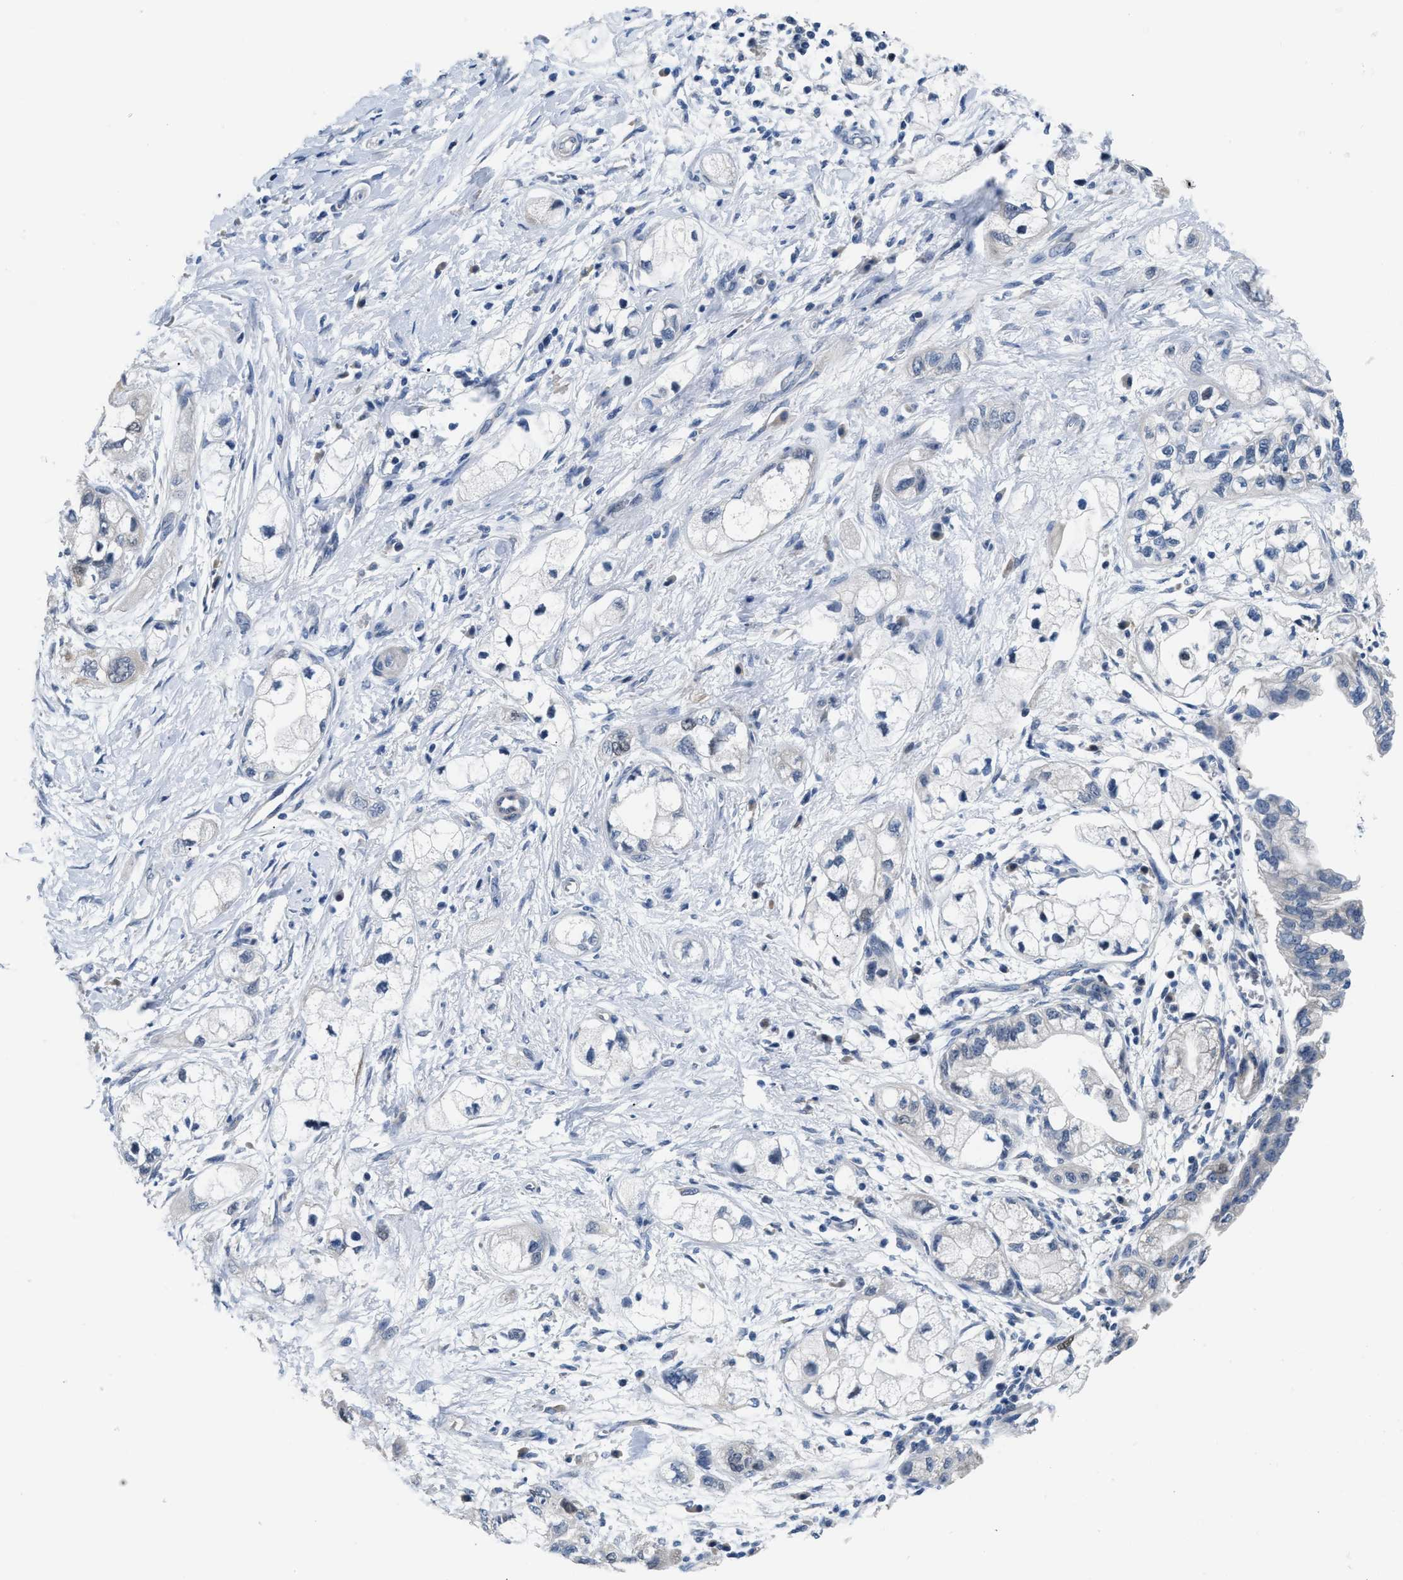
{"staining": {"intensity": "negative", "quantity": "none", "location": "none"}, "tissue": "pancreatic cancer", "cell_type": "Tumor cells", "image_type": "cancer", "snomed": [{"axis": "morphology", "description": "Adenocarcinoma, NOS"}, {"axis": "topography", "description": "Pancreas"}], "caption": "The immunohistochemistry micrograph has no significant positivity in tumor cells of pancreatic adenocarcinoma tissue.", "gene": "CLGN", "patient": {"sex": "male", "age": 74}}